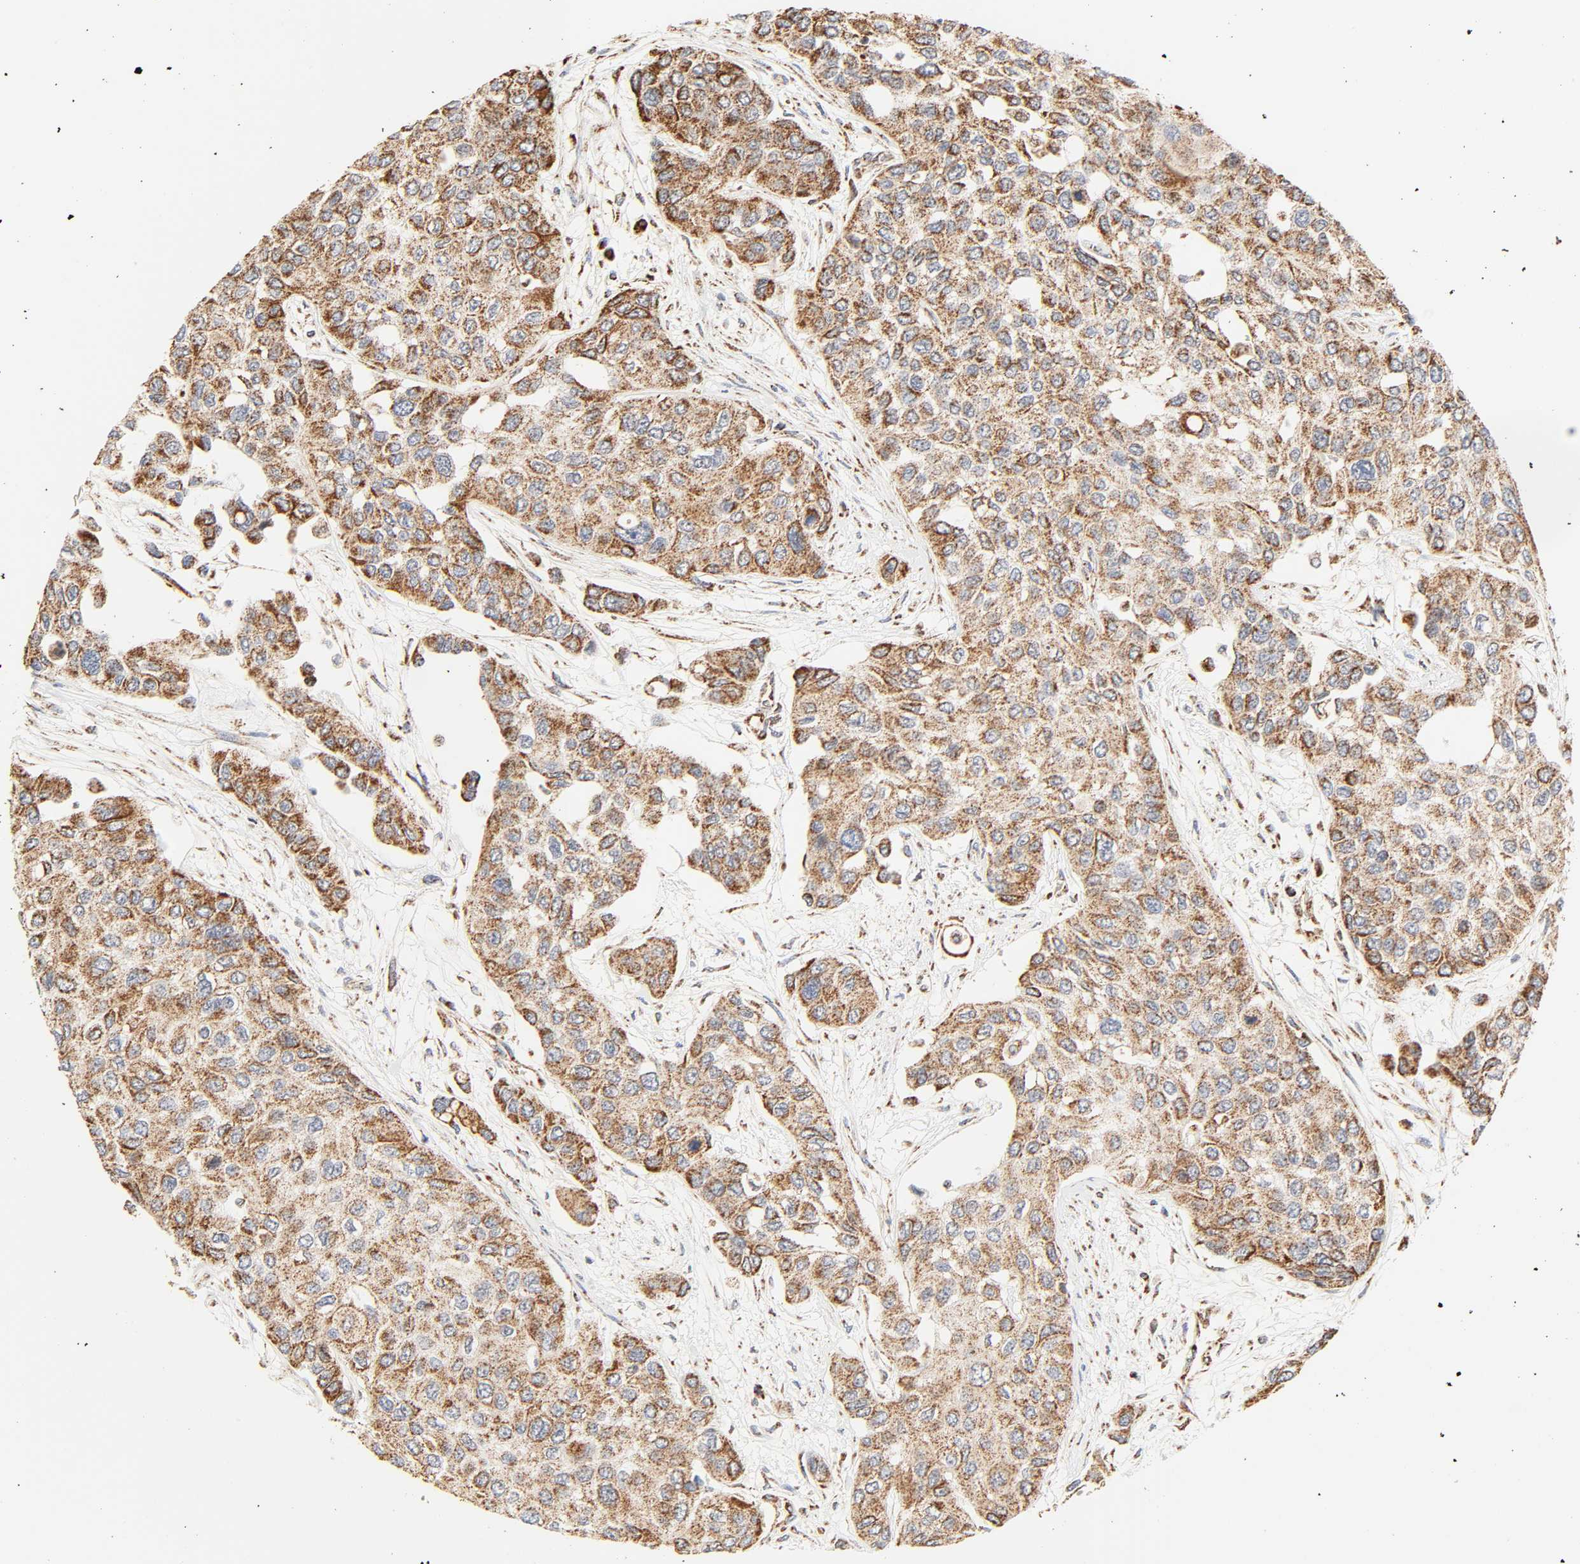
{"staining": {"intensity": "moderate", "quantity": ">75%", "location": "cytoplasmic/membranous"}, "tissue": "urothelial cancer", "cell_type": "Tumor cells", "image_type": "cancer", "snomed": [{"axis": "morphology", "description": "Urothelial carcinoma, High grade"}, {"axis": "topography", "description": "Urinary bladder"}], "caption": "An image showing moderate cytoplasmic/membranous staining in approximately >75% of tumor cells in urothelial carcinoma (high-grade), as visualized by brown immunohistochemical staining.", "gene": "ZMAT5", "patient": {"sex": "female", "age": 56}}